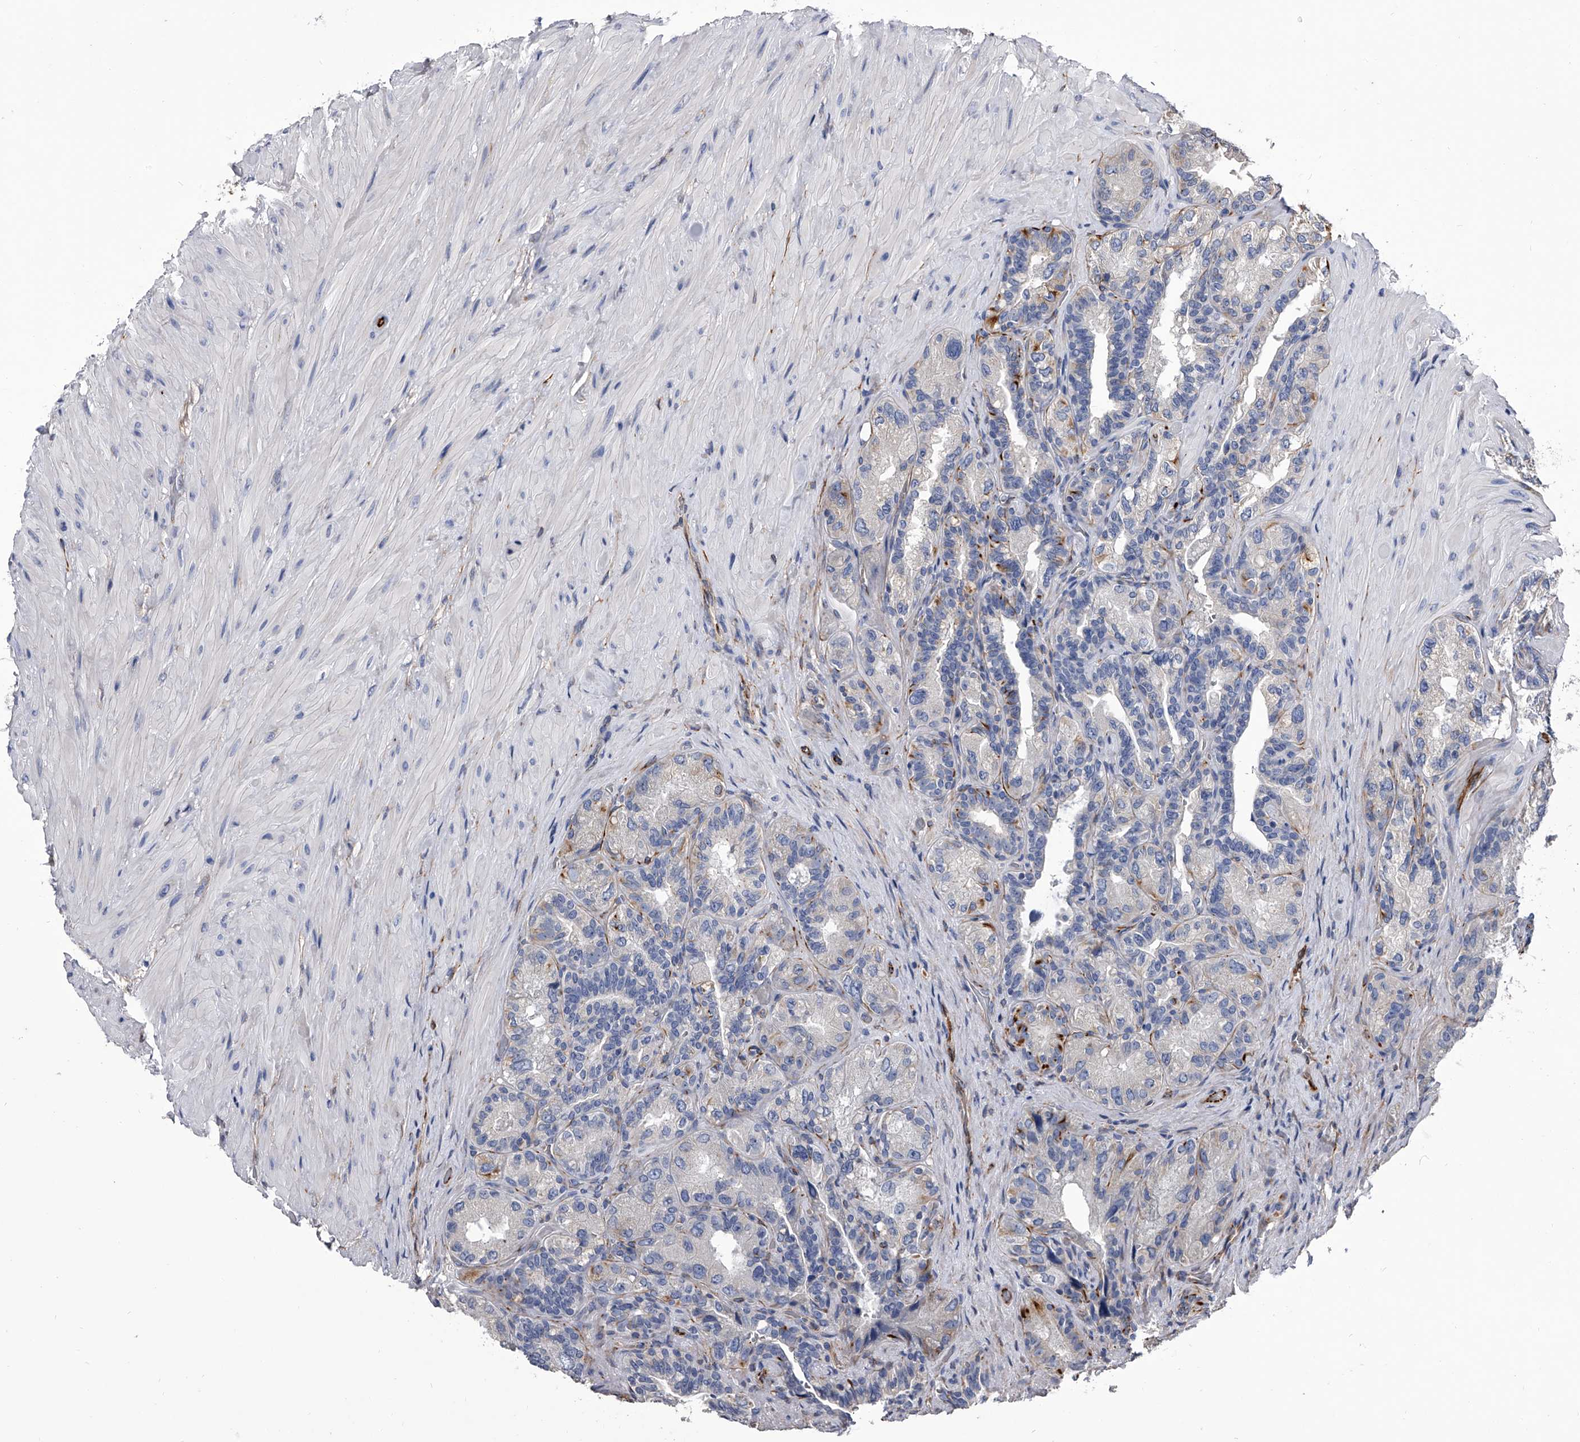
{"staining": {"intensity": "negative", "quantity": "none", "location": "none"}, "tissue": "seminal vesicle", "cell_type": "Glandular cells", "image_type": "normal", "snomed": [{"axis": "morphology", "description": "Normal tissue, NOS"}, {"axis": "topography", "description": "Prostate"}, {"axis": "topography", "description": "Seminal veicle"}], "caption": "Immunohistochemistry (IHC) micrograph of normal human seminal vesicle stained for a protein (brown), which displays no staining in glandular cells.", "gene": "EFCAB7", "patient": {"sex": "male", "age": 67}}